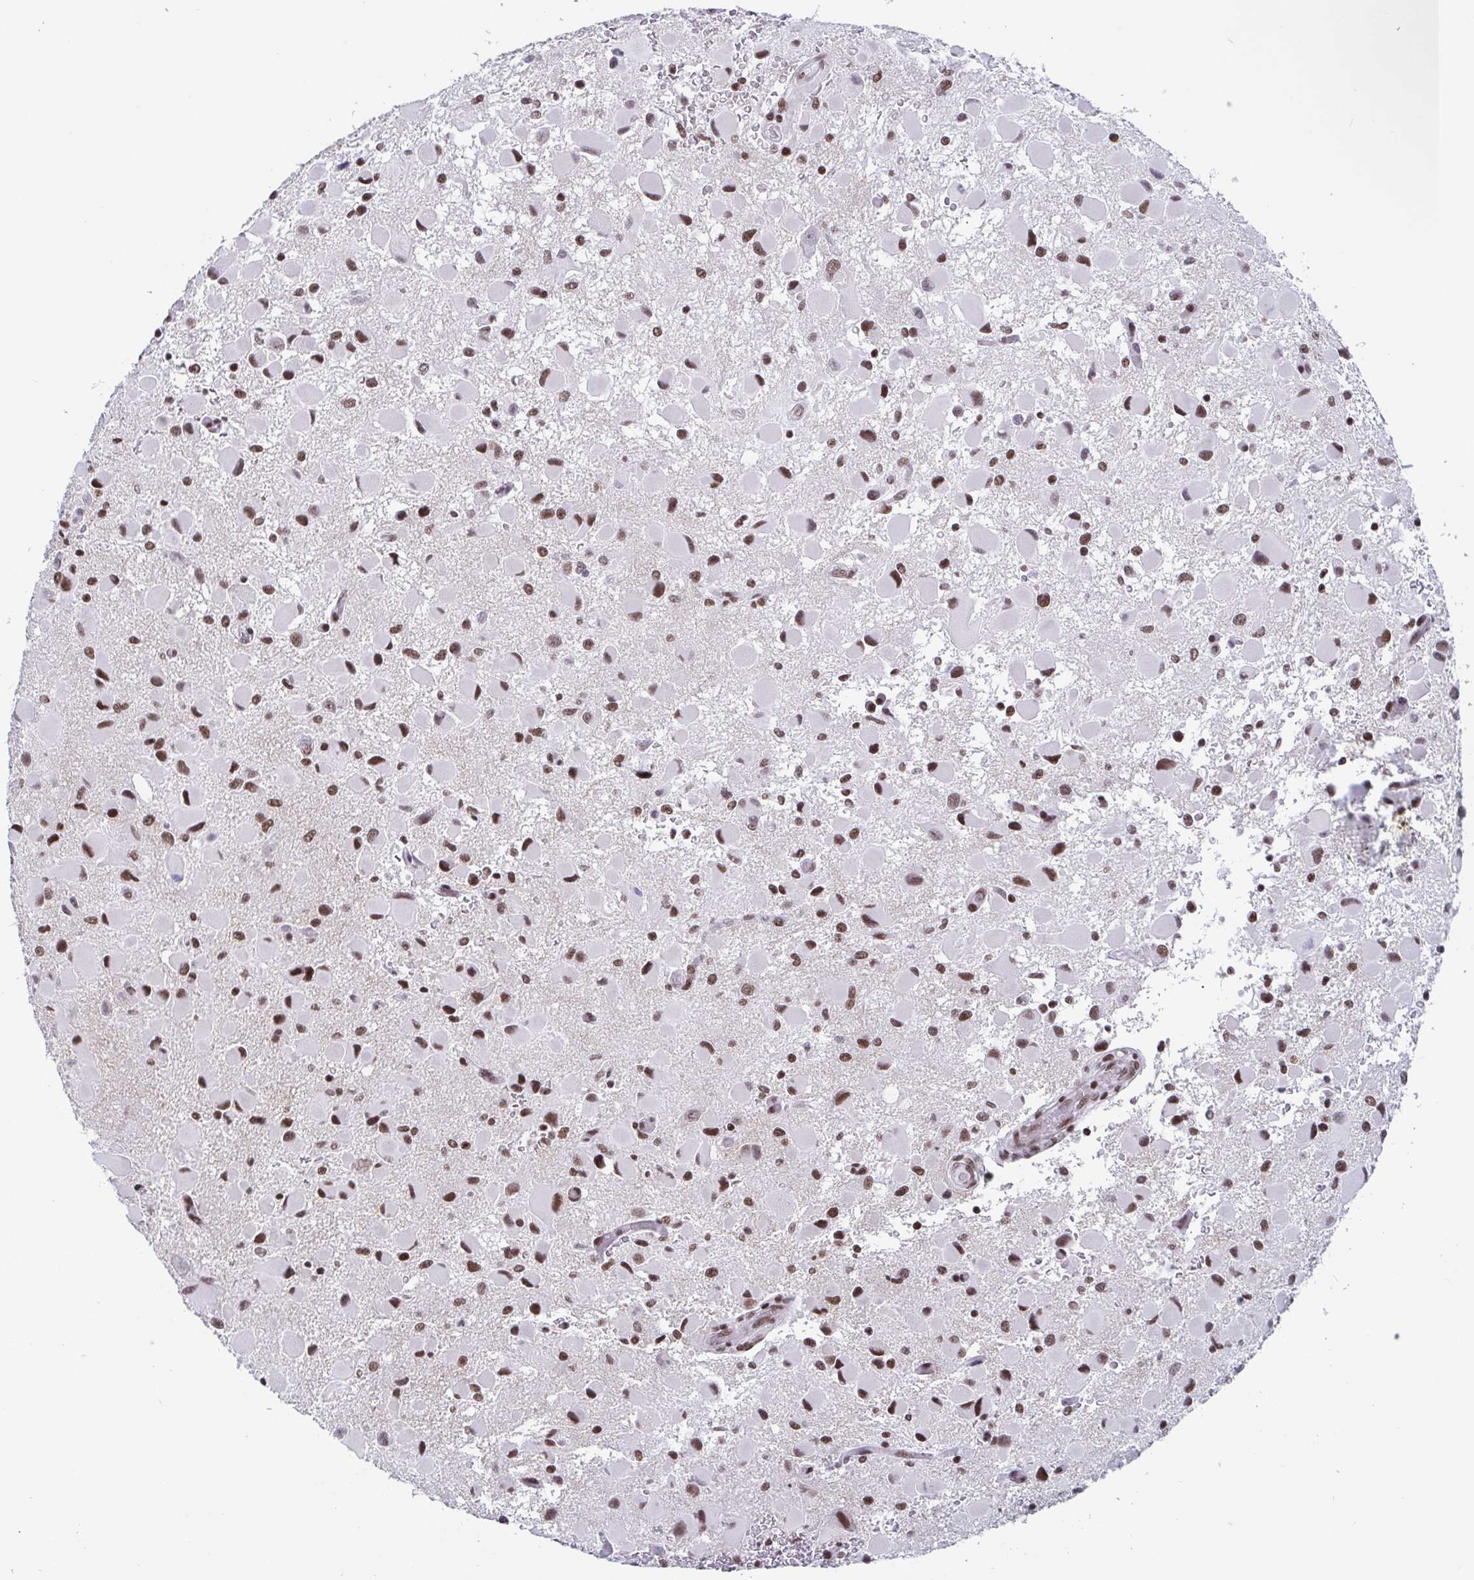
{"staining": {"intensity": "moderate", "quantity": ">75%", "location": "nuclear"}, "tissue": "glioma", "cell_type": "Tumor cells", "image_type": "cancer", "snomed": [{"axis": "morphology", "description": "Glioma, malignant, Low grade"}, {"axis": "topography", "description": "Brain"}], "caption": "Immunohistochemical staining of human glioma demonstrates moderate nuclear protein positivity in approximately >75% of tumor cells. The staining was performed using DAB, with brown indicating positive protein expression. Nuclei are stained blue with hematoxylin.", "gene": "CTCF", "patient": {"sex": "female", "age": 32}}